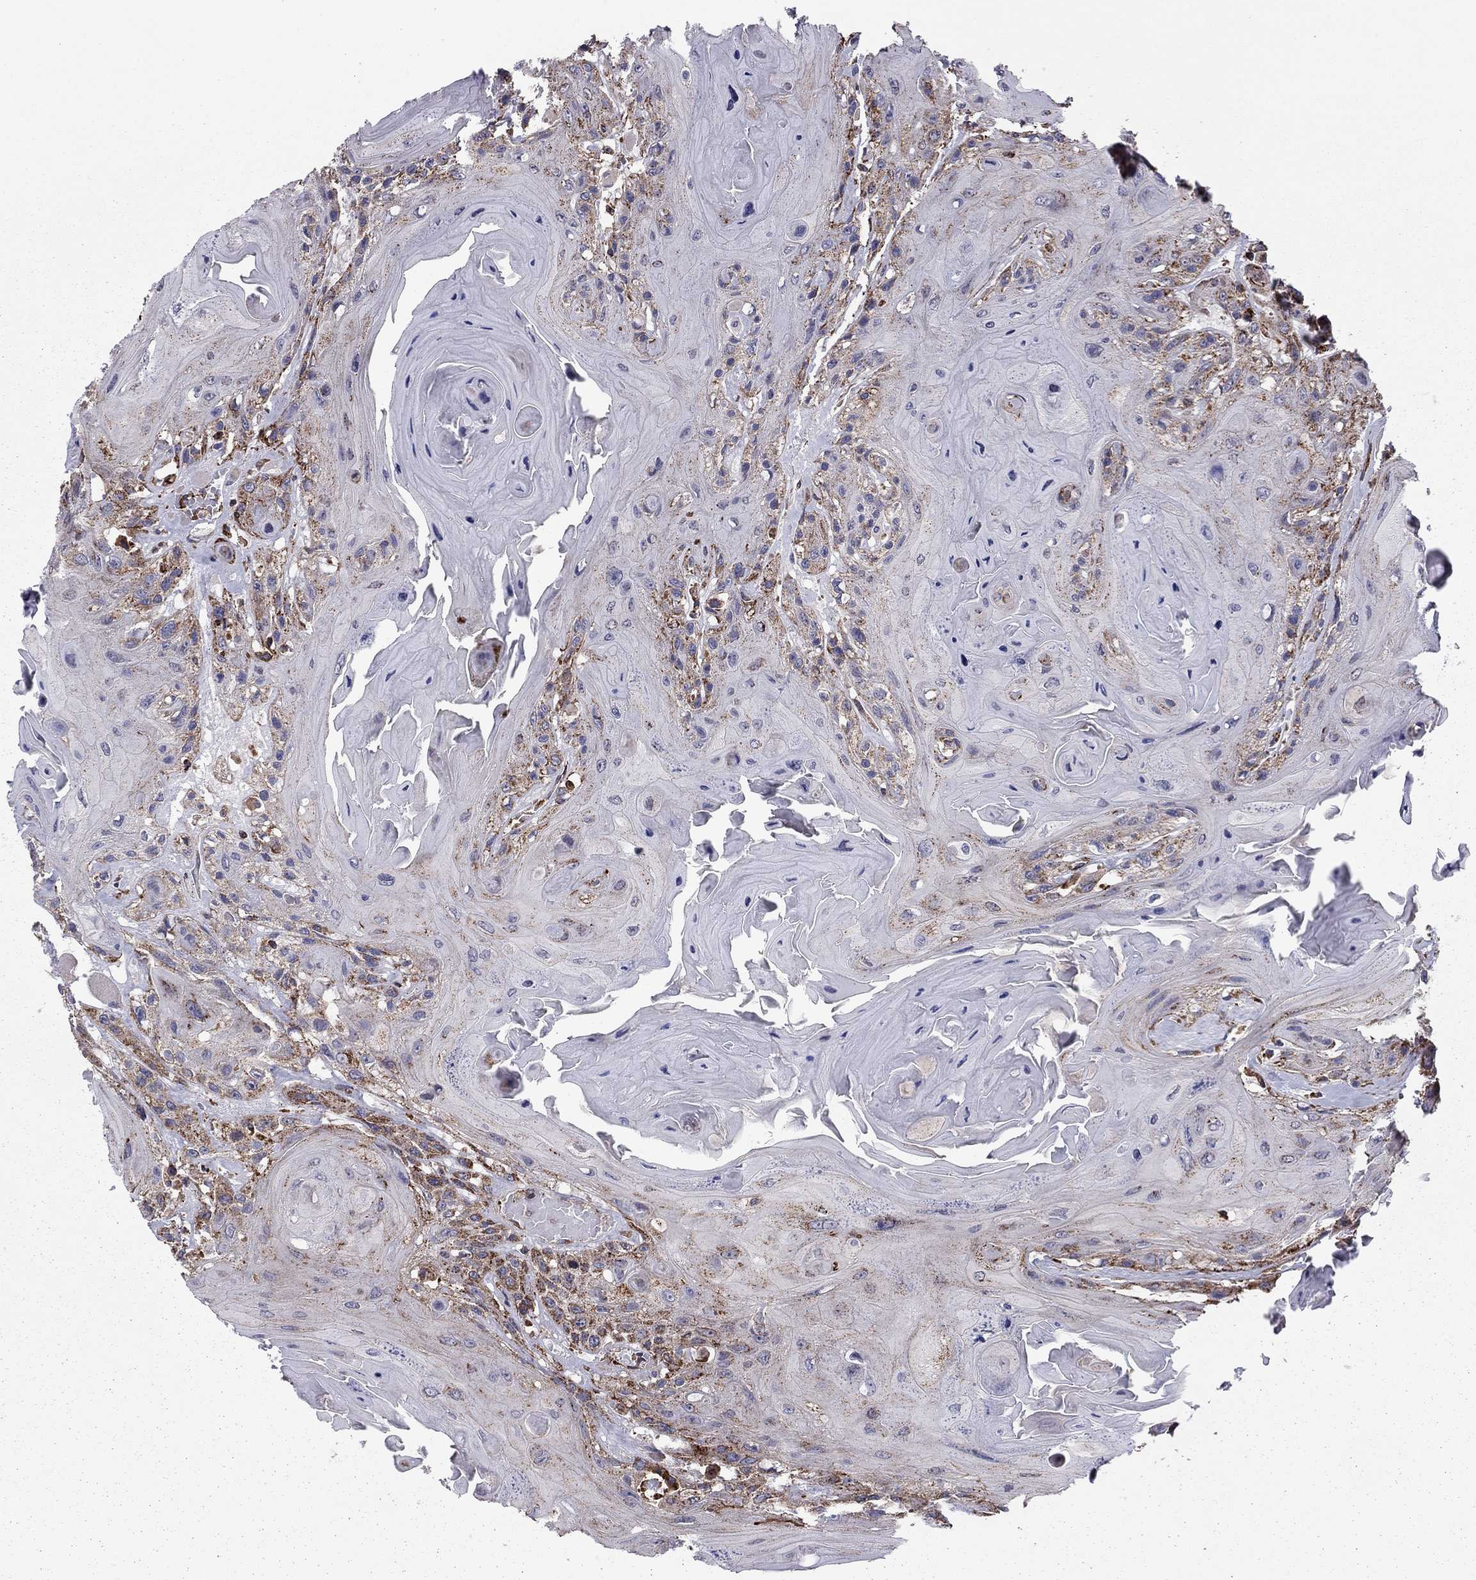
{"staining": {"intensity": "moderate", "quantity": "<25%", "location": "cytoplasmic/membranous"}, "tissue": "head and neck cancer", "cell_type": "Tumor cells", "image_type": "cancer", "snomed": [{"axis": "morphology", "description": "Squamous cell carcinoma, NOS"}, {"axis": "topography", "description": "Head-Neck"}], "caption": "This photomicrograph demonstrates immunohistochemistry staining of human squamous cell carcinoma (head and neck), with low moderate cytoplasmic/membranous staining in approximately <25% of tumor cells.", "gene": "ALG6", "patient": {"sex": "female", "age": 59}}